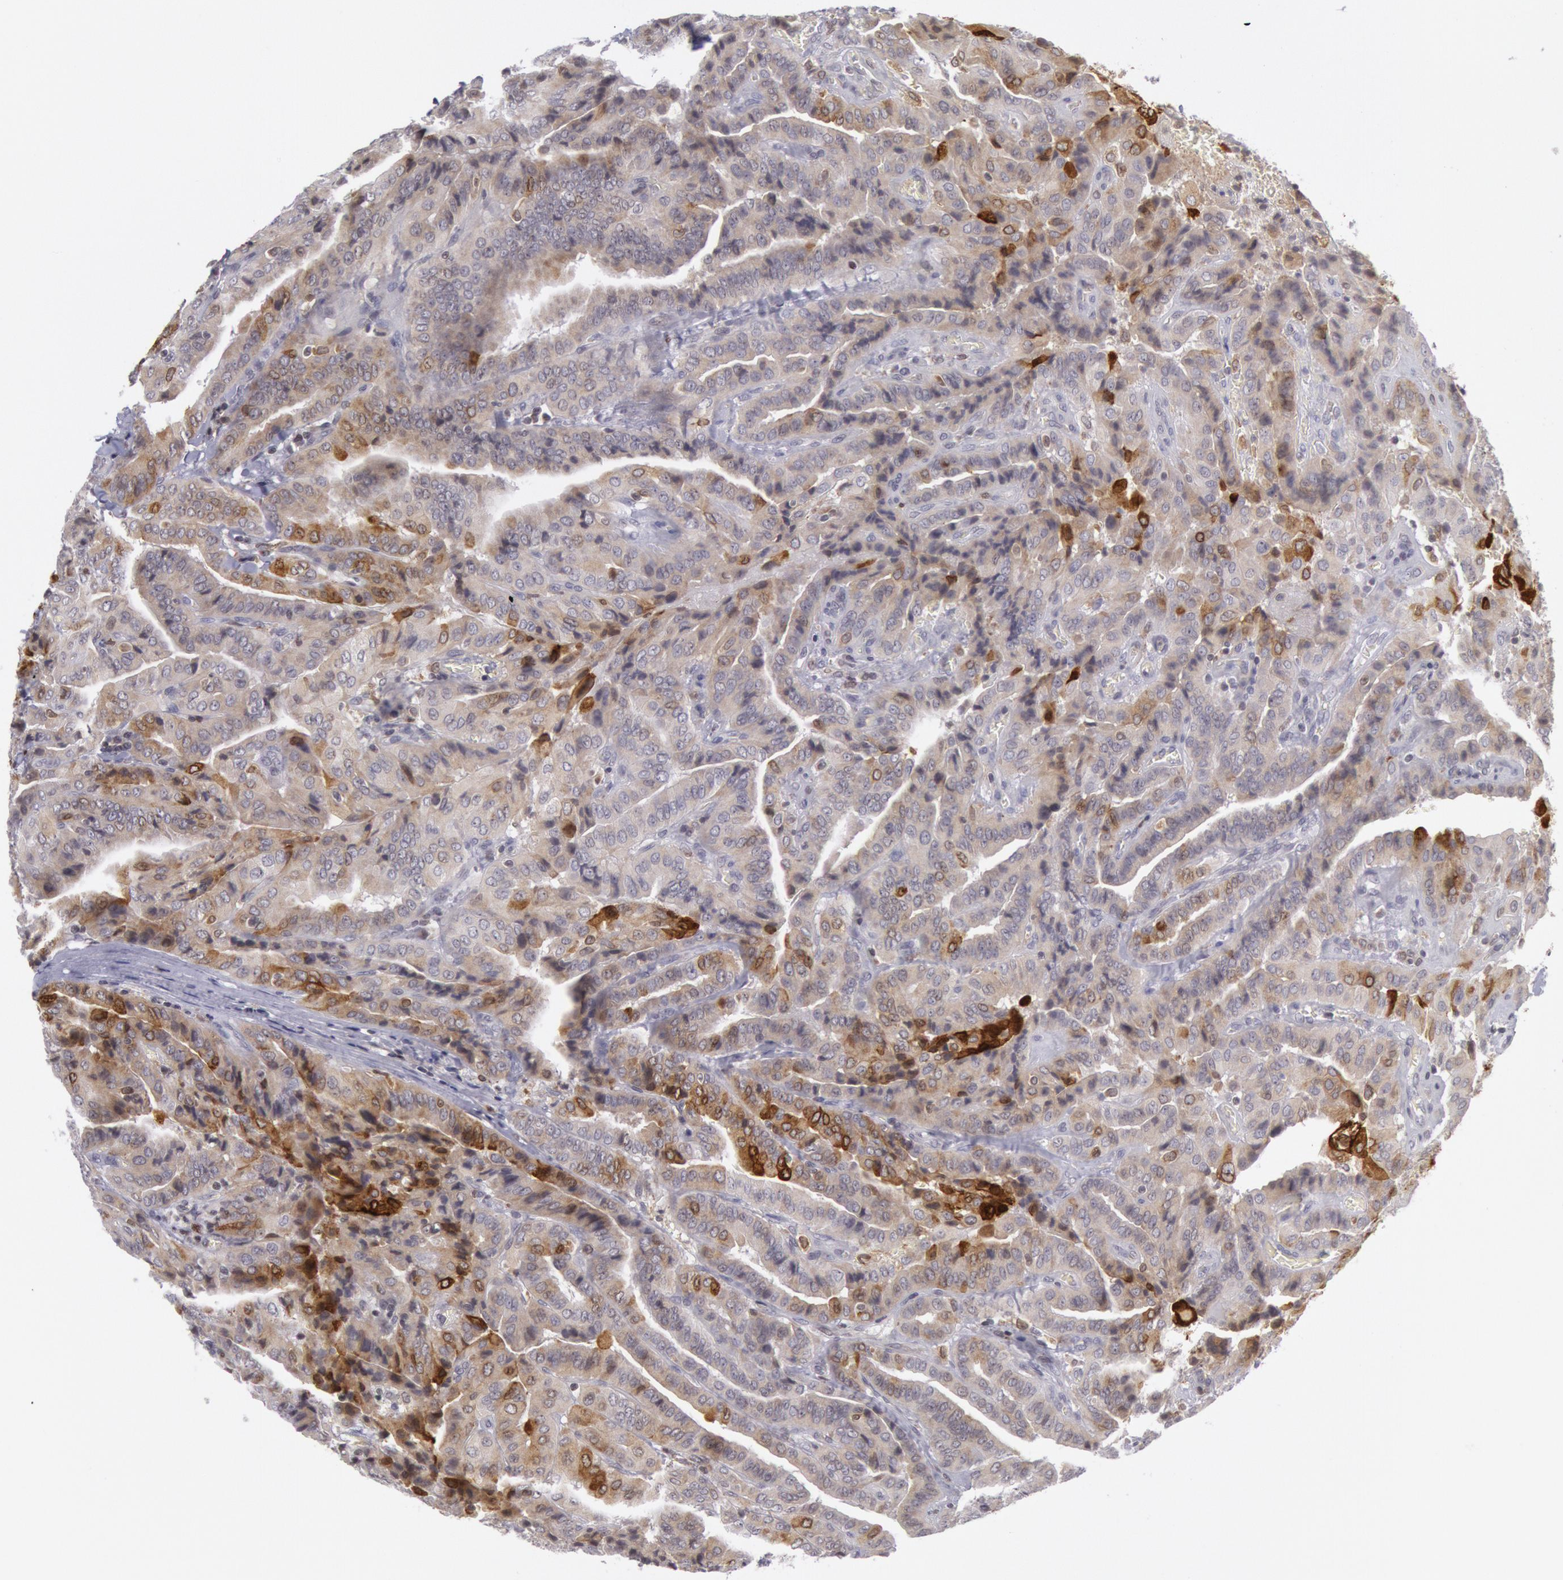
{"staining": {"intensity": "strong", "quantity": "<25%", "location": "cytoplasmic/membranous"}, "tissue": "thyroid cancer", "cell_type": "Tumor cells", "image_type": "cancer", "snomed": [{"axis": "morphology", "description": "Papillary adenocarcinoma, NOS"}, {"axis": "topography", "description": "Thyroid gland"}], "caption": "Immunohistochemistry (IHC) staining of thyroid cancer (papillary adenocarcinoma), which displays medium levels of strong cytoplasmic/membranous staining in about <25% of tumor cells indicating strong cytoplasmic/membranous protein positivity. The staining was performed using DAB (brown) for protein detection and nuclei were counterstained in hematoxylin (blue).", "gene": "PTGS2", "patient": {"sex": "female", "age": 71}}